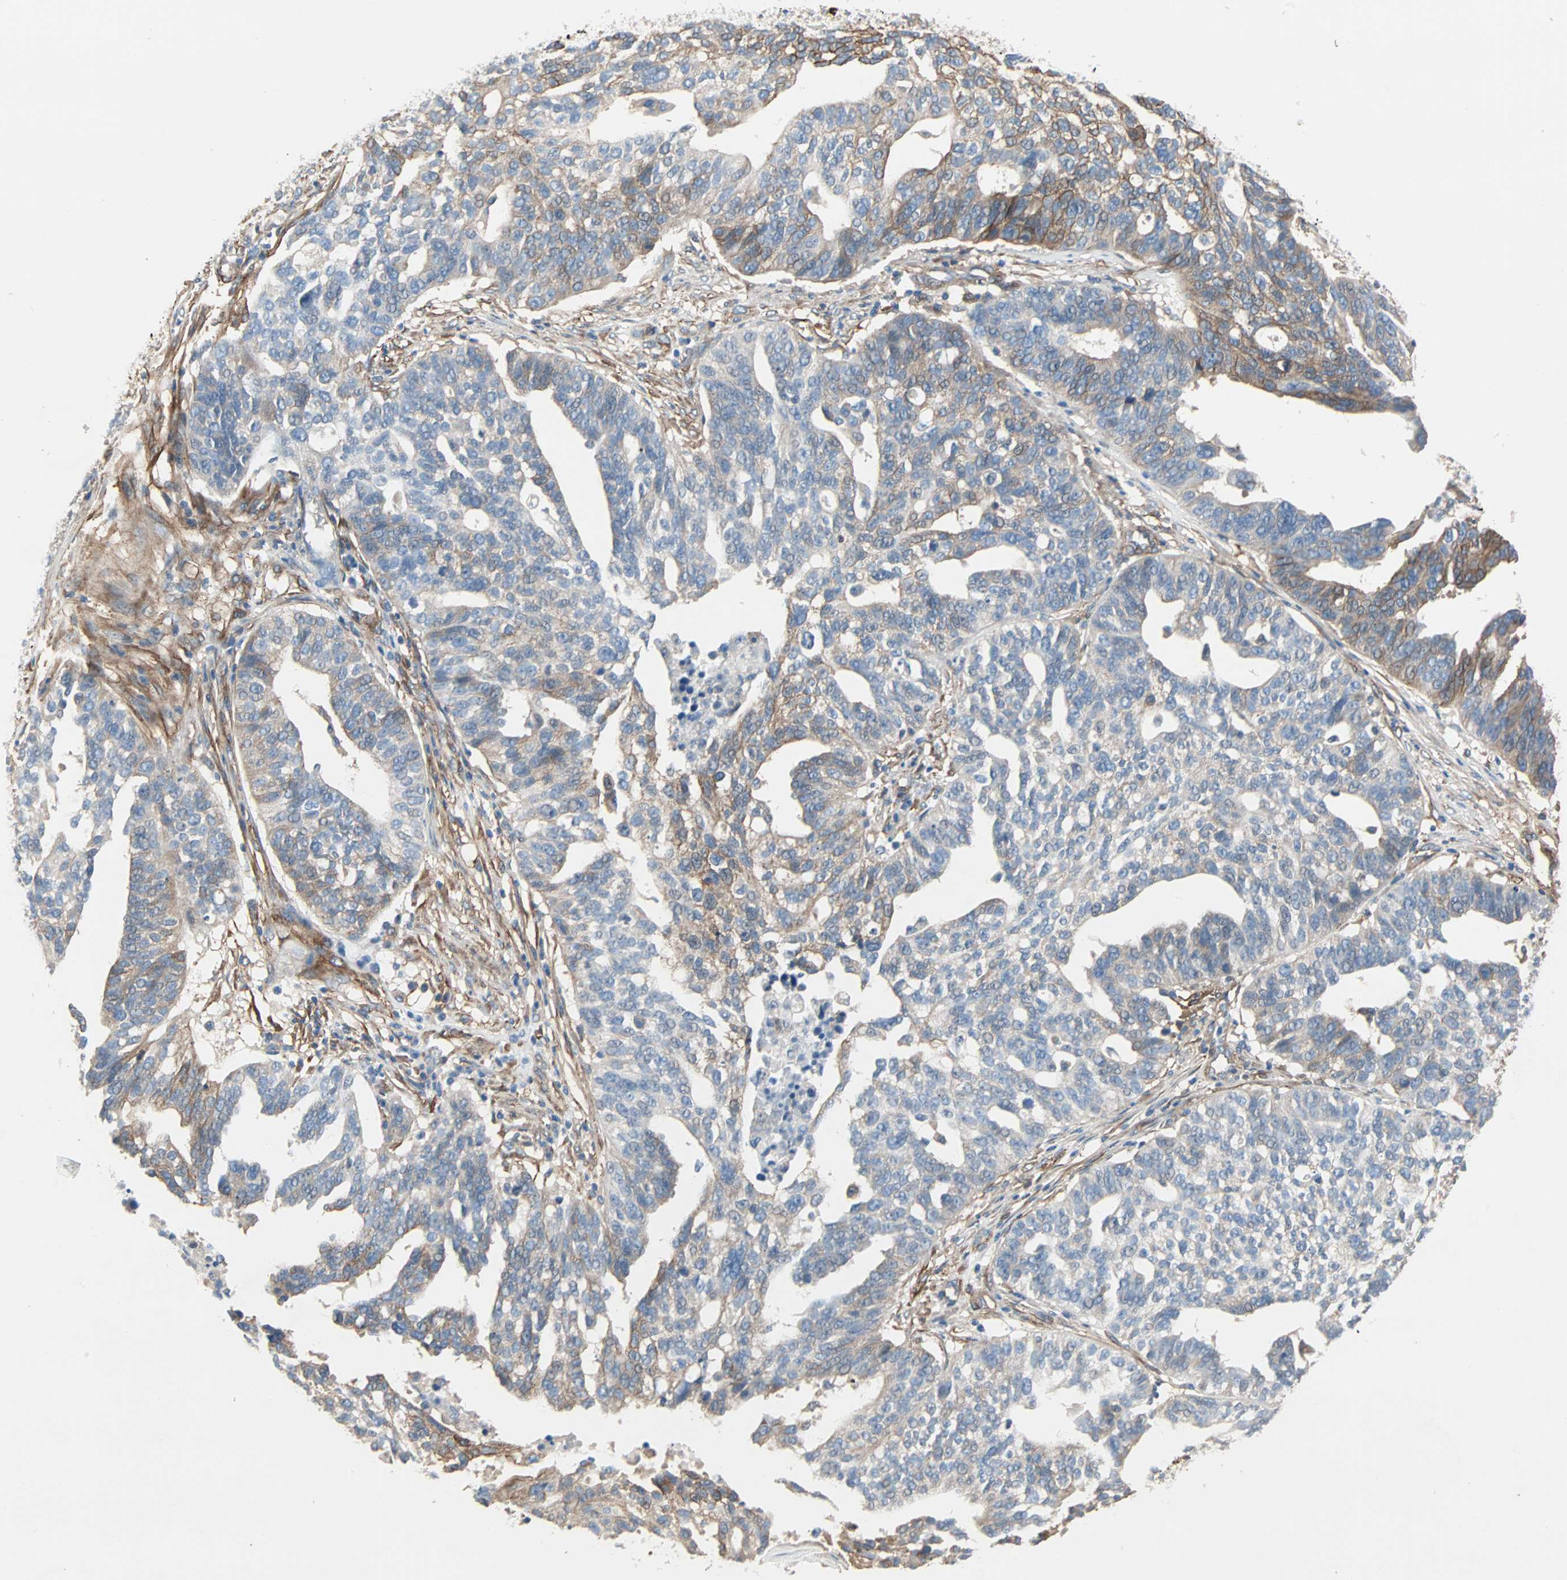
{"staining": {"intensity": "moderate", "quantity": "25%-75%", "location": "cytoplasmic/membranous"}, "tissue": "ovarian cancer", "cell_type": "Tumor cells", "image_type": "cancer", "snomed": [{"axis": "morphology", "description": "Cystadenocarcinoma, serous, NOS"}, {"axis": "topography", "description": "Ovary"}], "caption": "Ovarian cancer stained with immunohistochemistry (IHC) demonstrates moderate cytoplasmic/membranous staining in approximately 25%-75% of tumor cells.", "gene": "EPB41L2", "patient": {"sex": "female", "age": 59}}